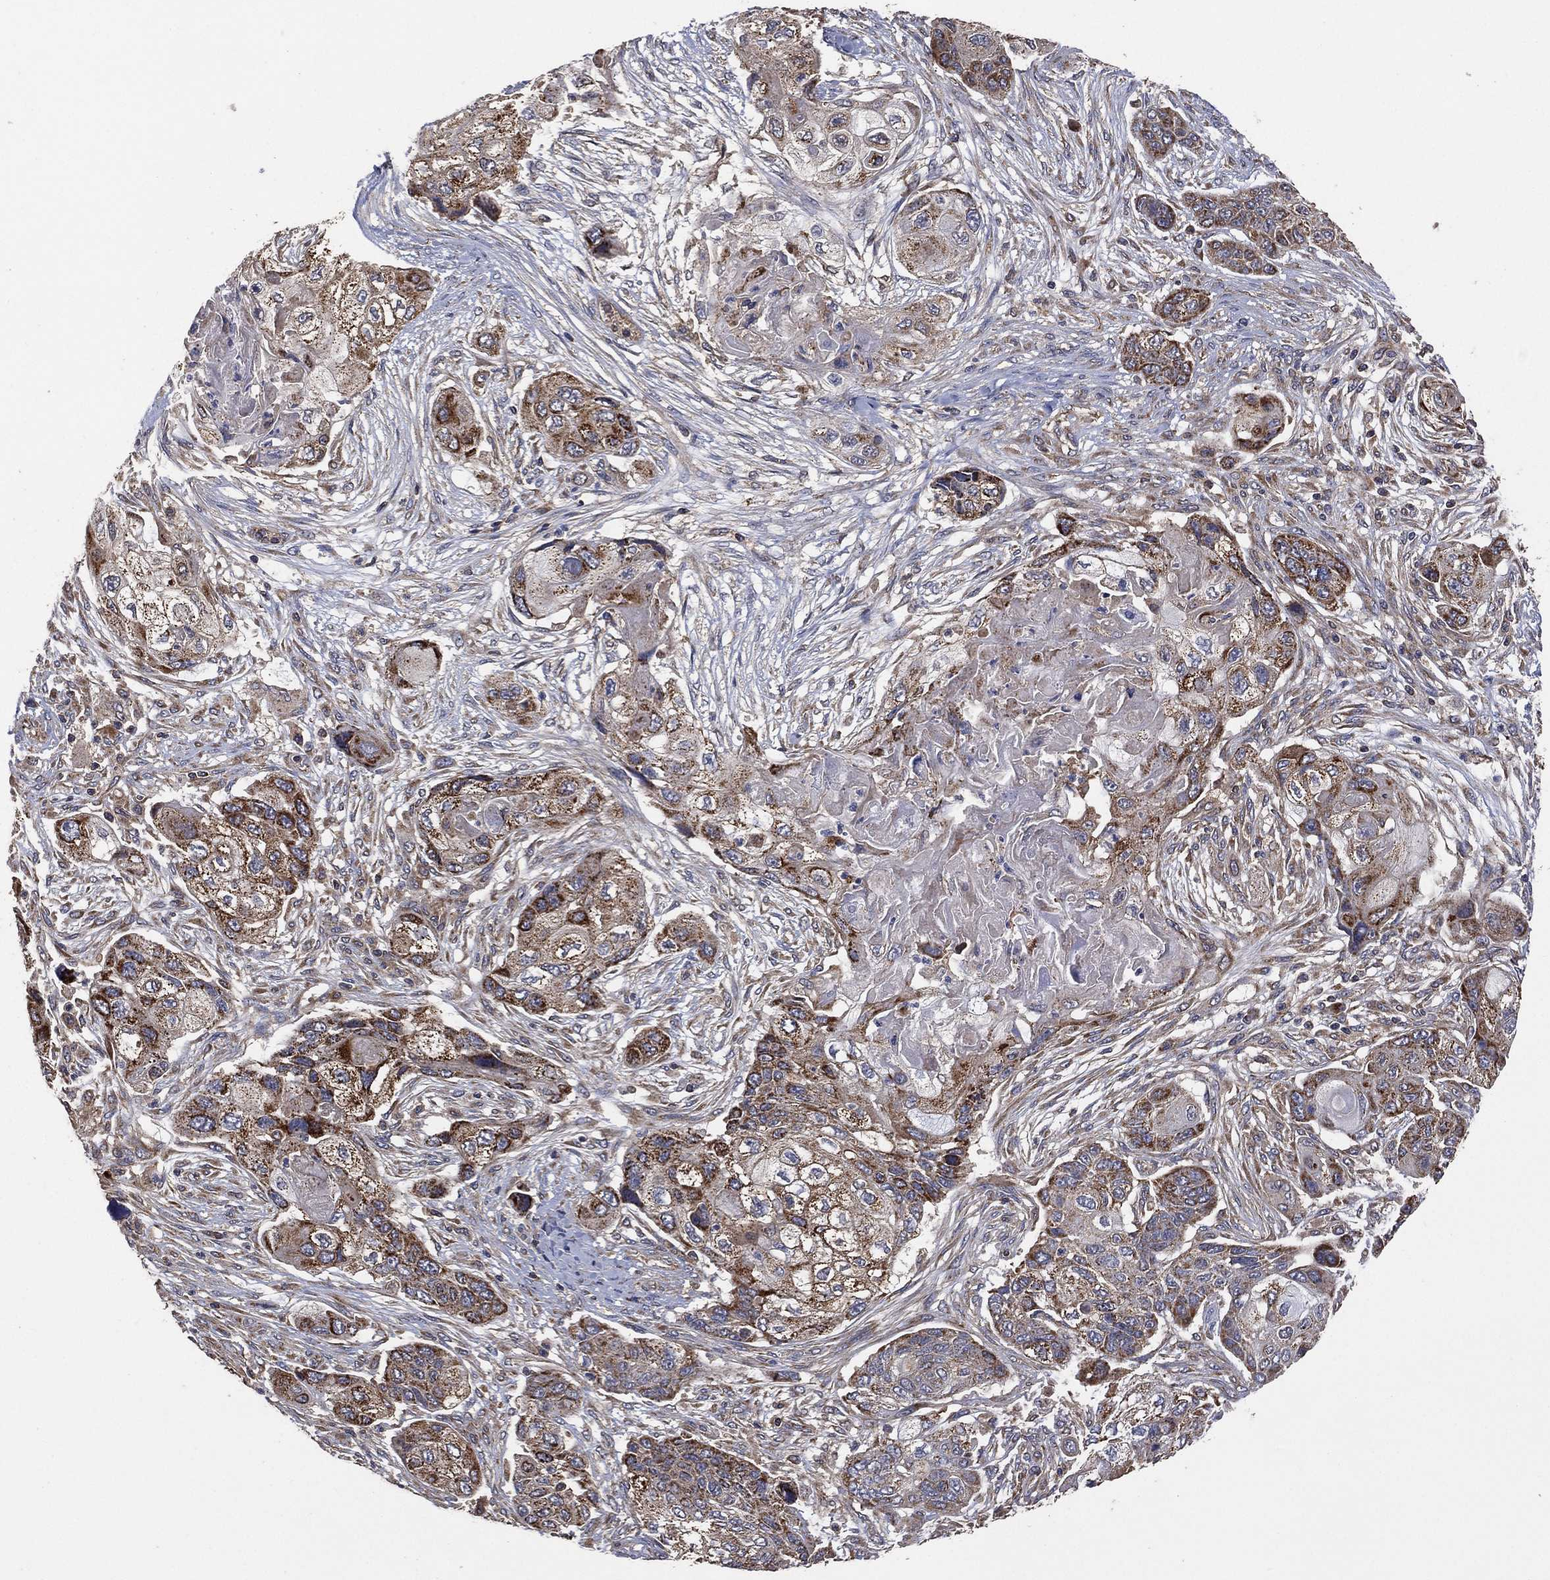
{"staining": {"intensity": "moderate", "quantity": "25%-75%", "location": "cytoplasmic/membranous"}, "tissue": "lung cancer", "cell_type": "Tumor cells", "image_type": "cancer", "snomed": [{"axis": "morphology", "description": "Squamous cell carcinoma, NOS"}, {"axis": "topography", "description": "Lung"}], "caption": "Immunohistochemistry (IHC) staining of lung cancer, which demonstrates medium levels of moderate cytoplasmic/membranous positivity in approximately 25%-75% of tumor cells indicating moderate cytoplasmic/membranous protein positivity. The staining was performed using DAB (brown) for protein detection and nuclei were counterstained in hematoxylin (blue).", "gene": "LIMD1", "patient": {"sex": "male", "age": 69}}